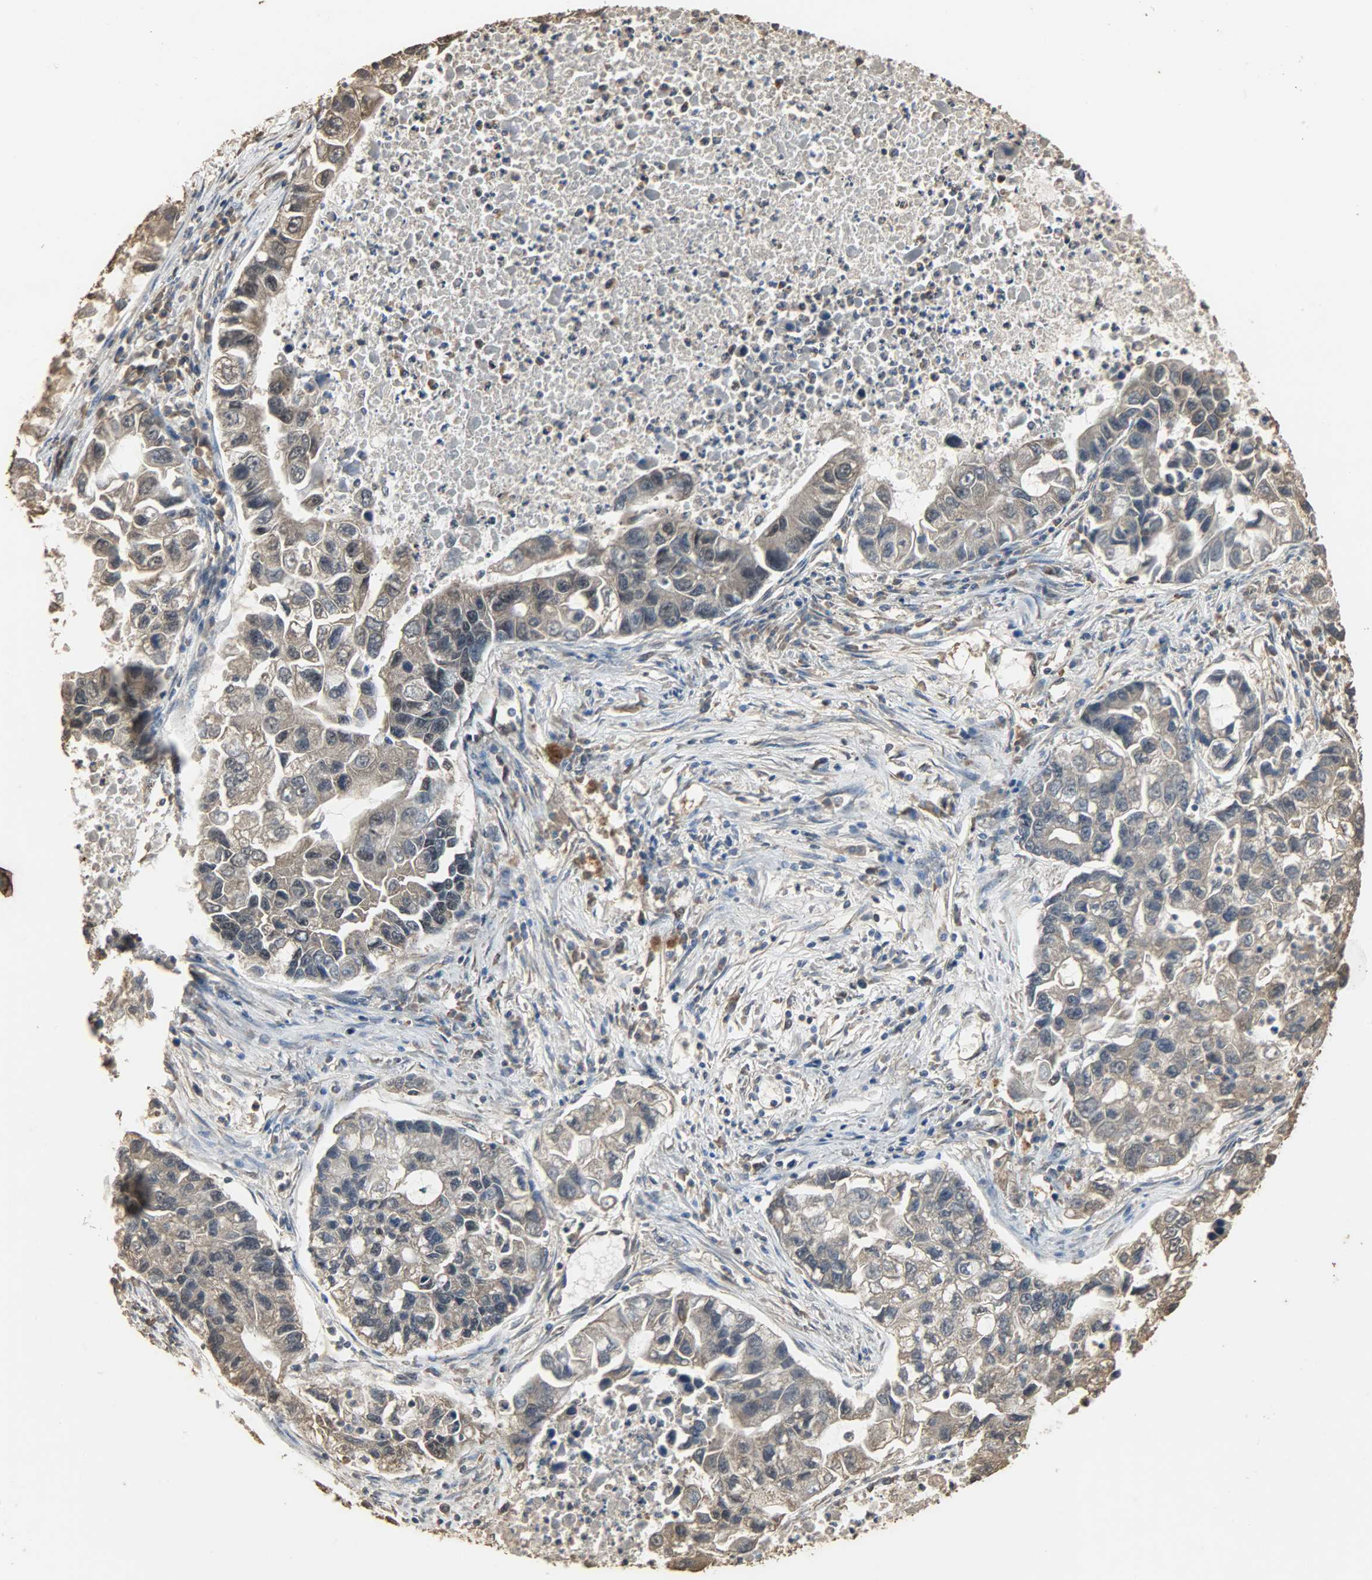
{"staining": {"intensity": "weak", "quantity": ">75%", "location": "cytoplasmic/membranous"}, "tissue": "lung cancer", "cell_type": "Tumor cells", "image_type": "cancer", "snomed": [{"axis": "morphology", "description": "Adenocarcinoma, NOS"}, {"axis": "topography", "description": "Lung"}], "caption": "Weak cytoplasmic/membranous protein staining is seen in approximately >75% of tumor cells in lung cancer.", "gene": "CCNT2", "patient": {"sex": "female", "age": 51}}